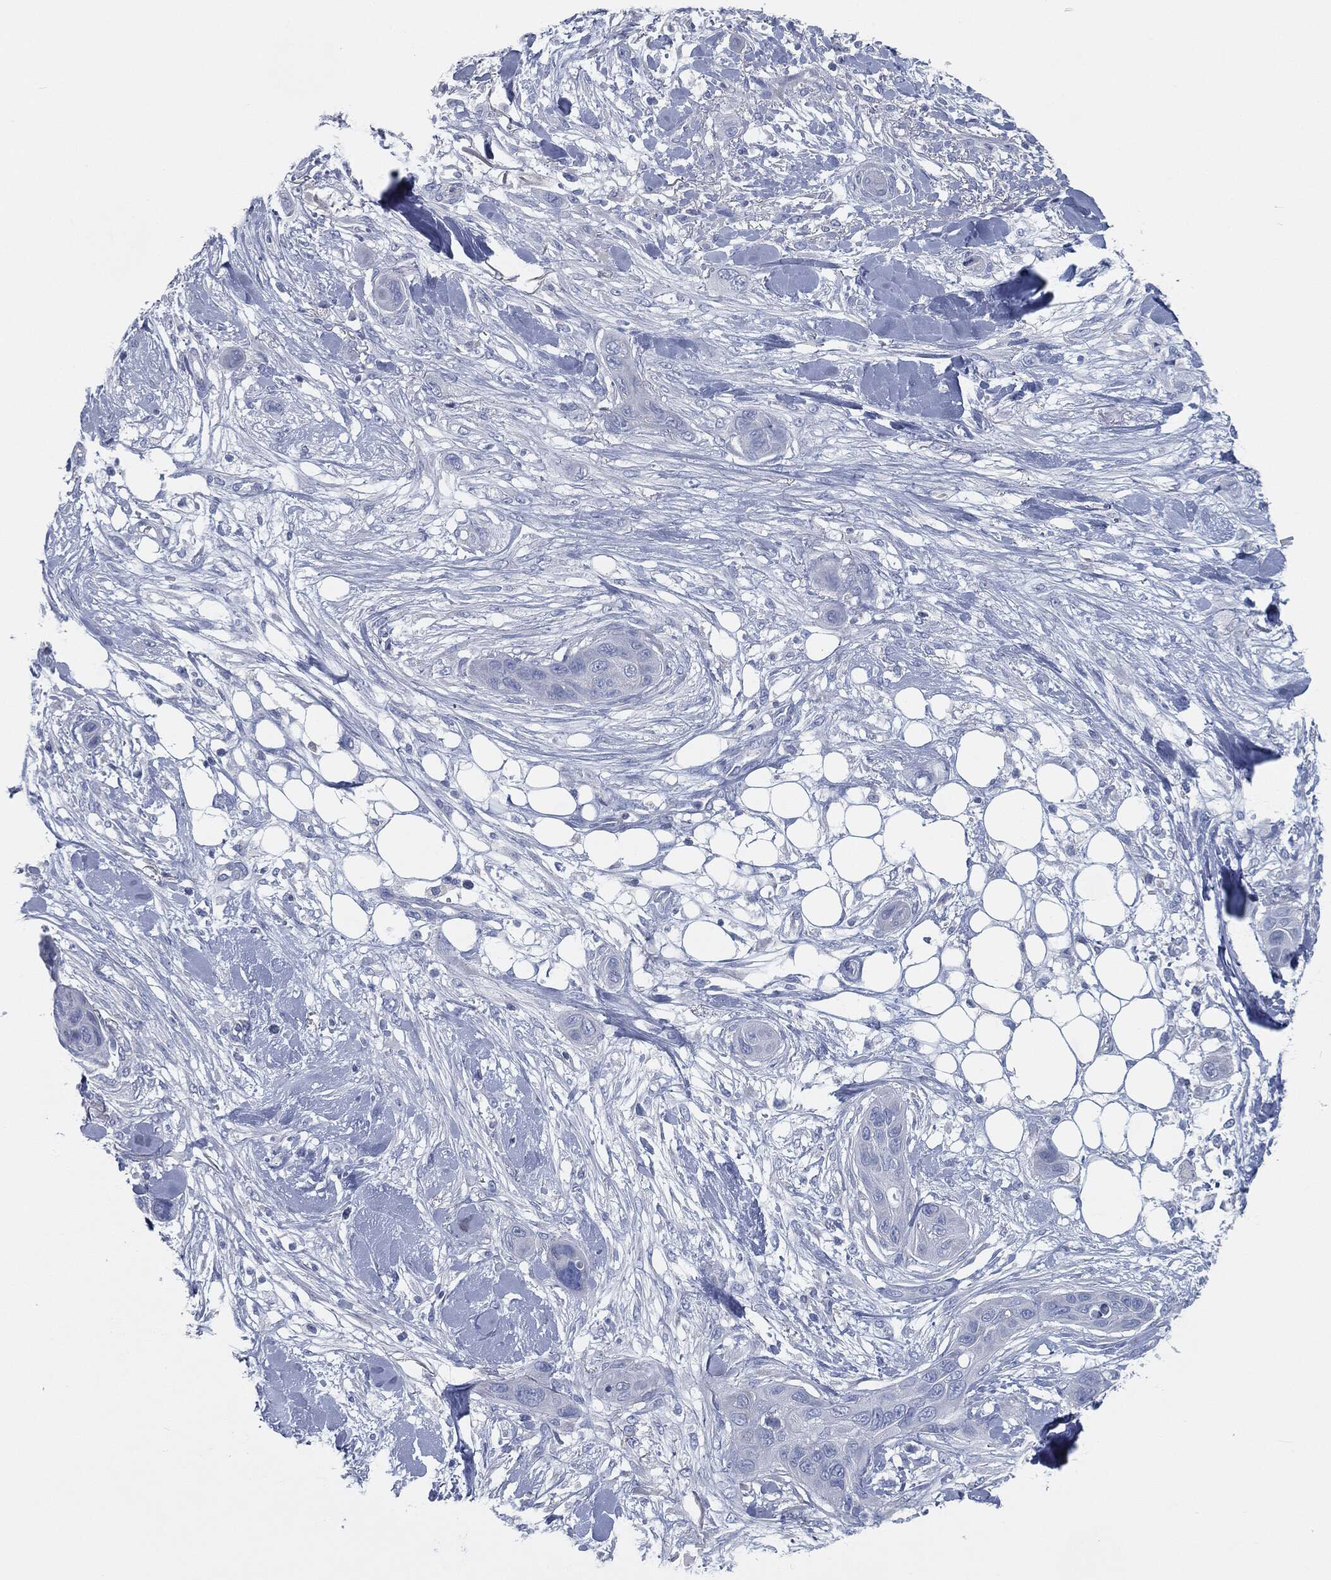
{"staining": {"intensity": "negative", "quantity": "none", "location": "none"}, "tissue": "skin cancer", "cell_type": "Tumor cells", "image_type": "cancer", "snomed": [{"axis": "morphology", "description": "Squamous cell carcinoma, NOS"}, {"axis": "topography", "description": "Skin"}], "caption": "A high-resolution micrograph shows immunohistochemistry (IHC) staining of skin cancer, which shows no significant expression in tumor cells.", "gene": "CAV3", "patient": {"sex": "male", "age": 78}}